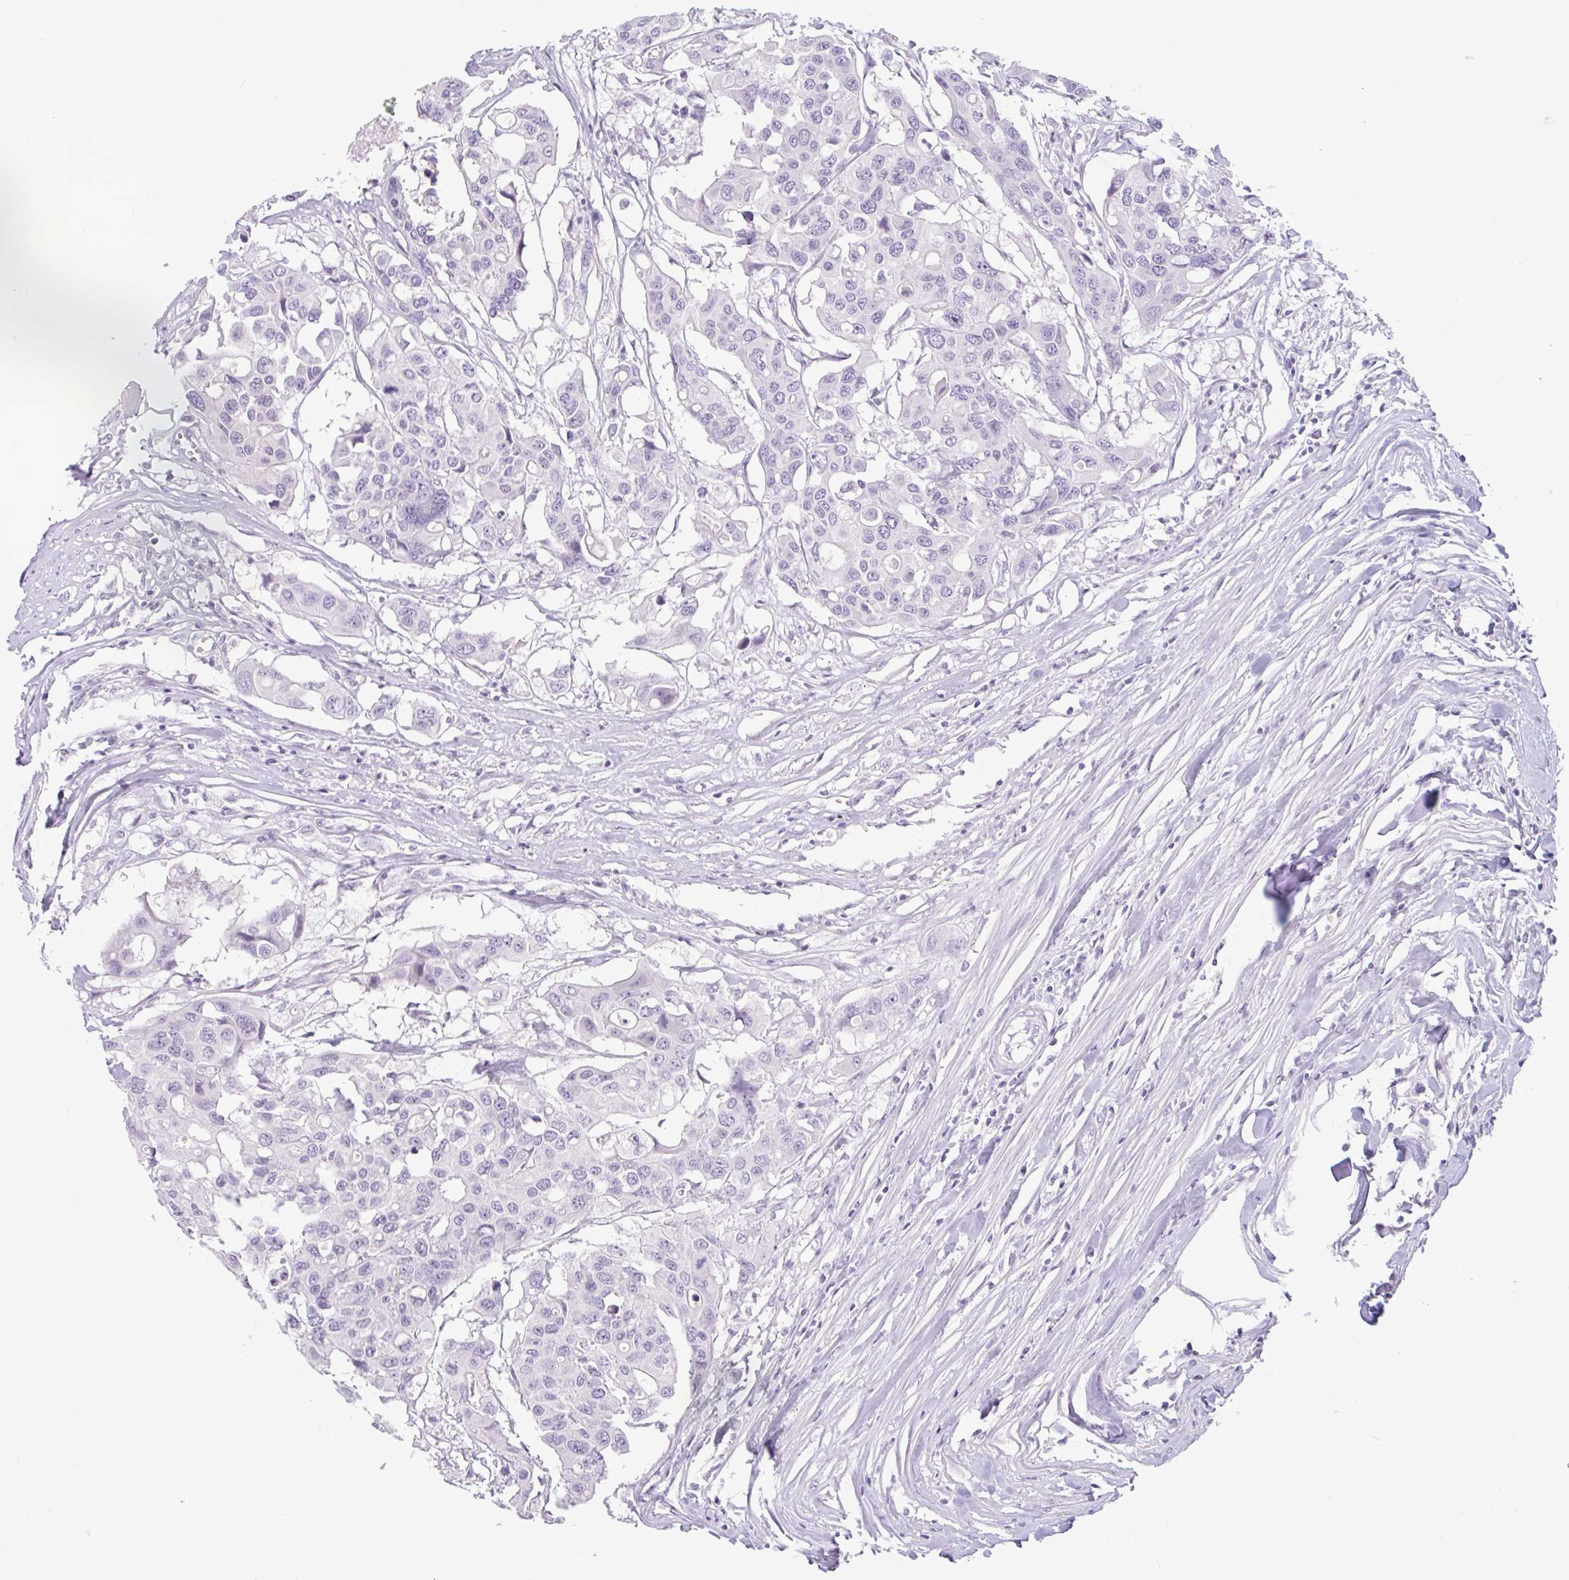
{"staining": {"intensity": "negative", "quantity": "none", "location": "none"}, "tissue": "colorectal cancer", "cell_type": "Tumor cells", "image_type": "cancer", "snomed": [{"axis": "morphology", "description": "Adenocarcinoma, NOS"}, {"axis": "topography", "description": "Colon"}], "caption": "Tumor cells show no significant expression in colorectal adenocarcinoma.", "gene": "CTSE", "patient": {"sex": "male", "age": 77}}